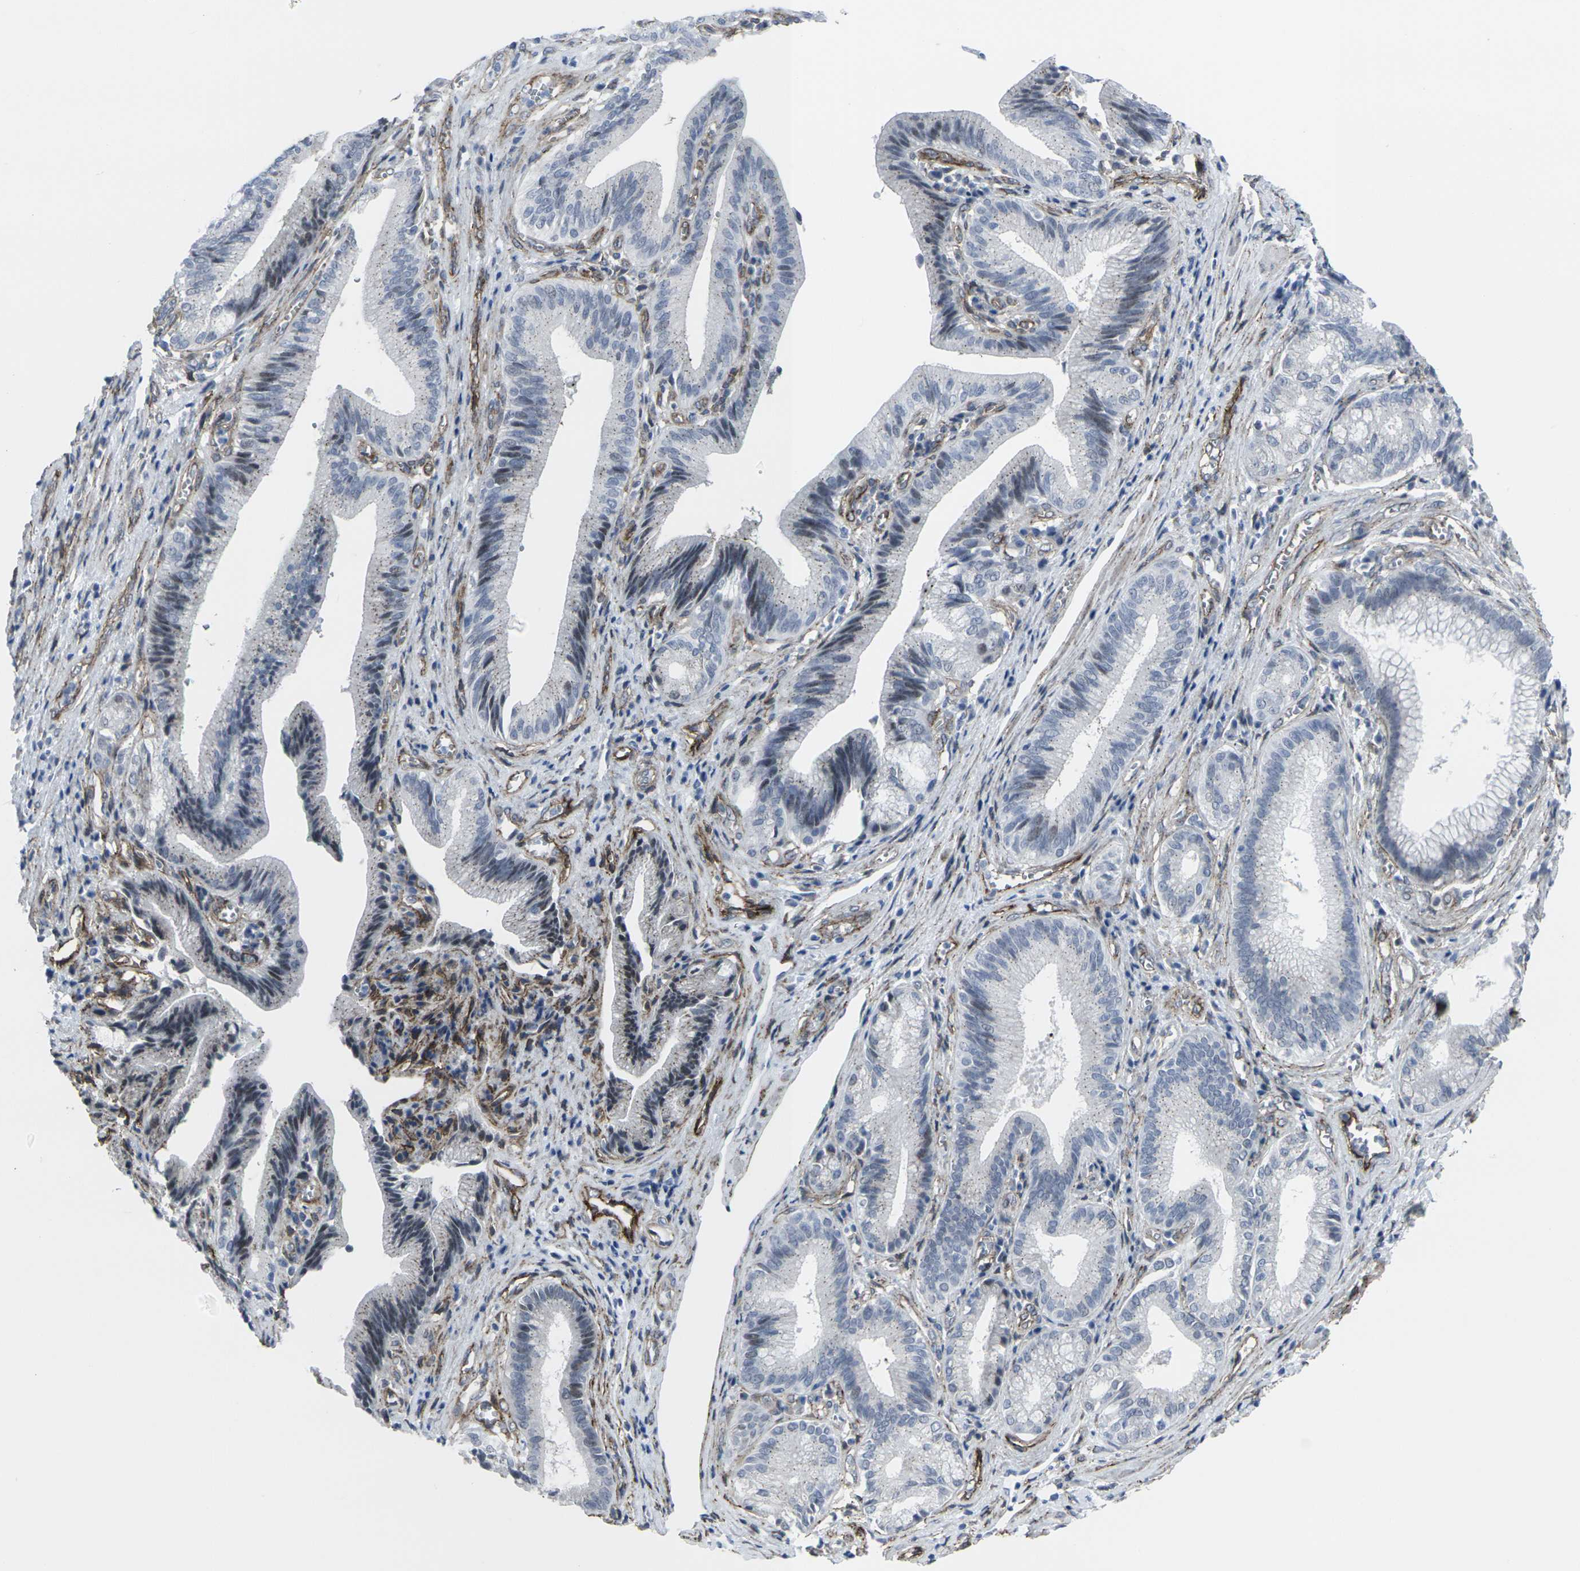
{"staining": {"intensity": "negative", "quantity": "none", "location": "none"}, "tissue": "pancreatic cancer", "cell_type": "Tumor cells", "image_type": "cancer", "snomed": [{"axis": "morphology", "description": "Adenocarcinoma, NOS"}, {"axis": "topography", "description": "Pancreas"}], "caption": "High magnification brightfield microscopy of pancreatic cancer stained with DAB (3,3'-diaminobenzidine) (brown) and counterstained with hematoxylin (blue): tumor cells show no significant staining.", "gene": "CDH11", "patient": {"sex": "female", "age": 75}}